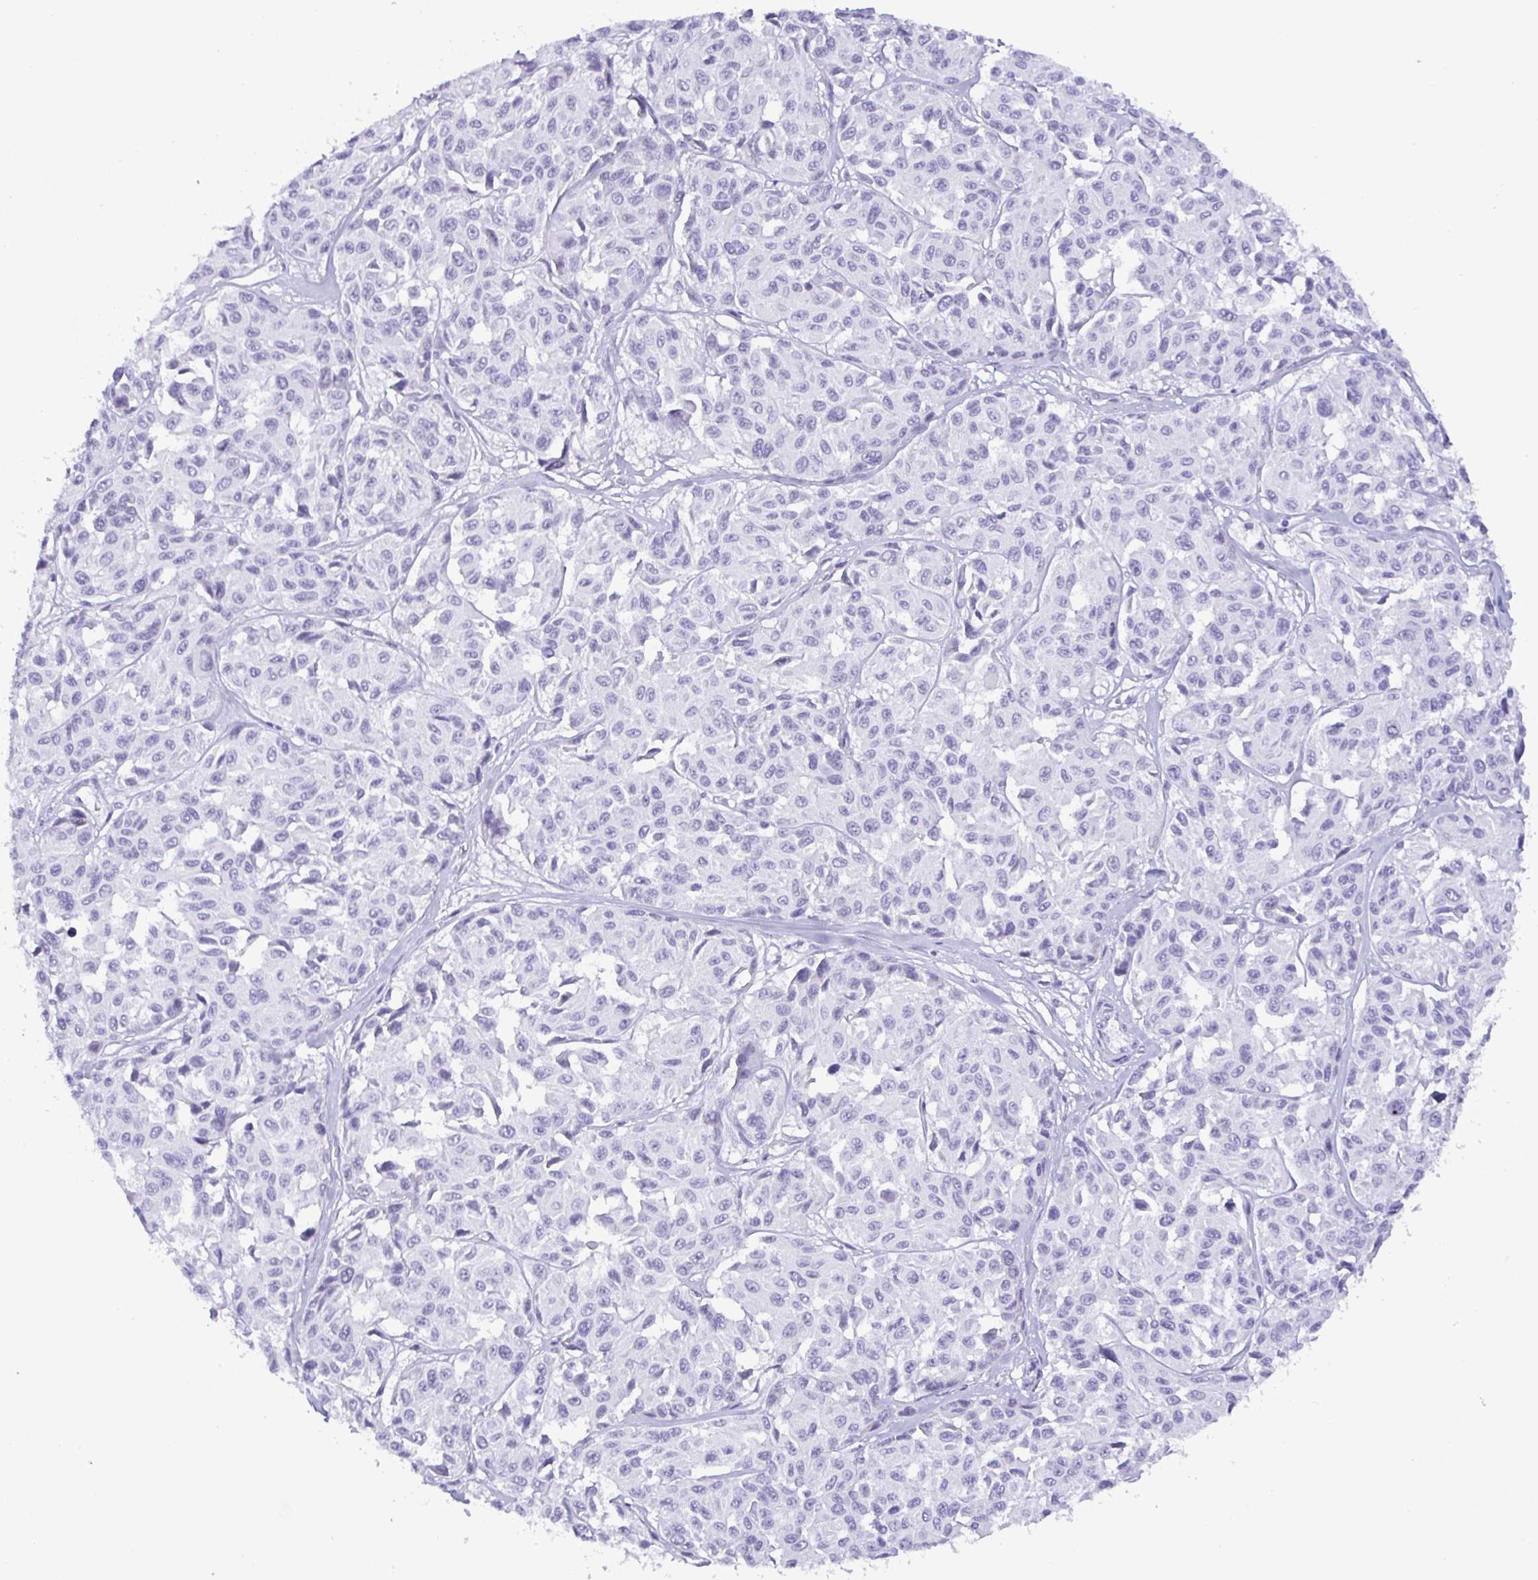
{"staining": {"intensity": "negative", "quantity": "none", "location": "none"}, "tissue": "melanoma", "cell_type": "Tumor cells", "image_type": "cancer", "snomed": [{"axis": "morphology", "description": "Malignant melanoma, NOS"}, {"axis": "topography", "description": "Skin"}], "caption": "A micrograph of human malignant melanoma is negative for staining in tumor cells.", "gene": "NUP188", "patient": {"sex": "female", "age": 66}}